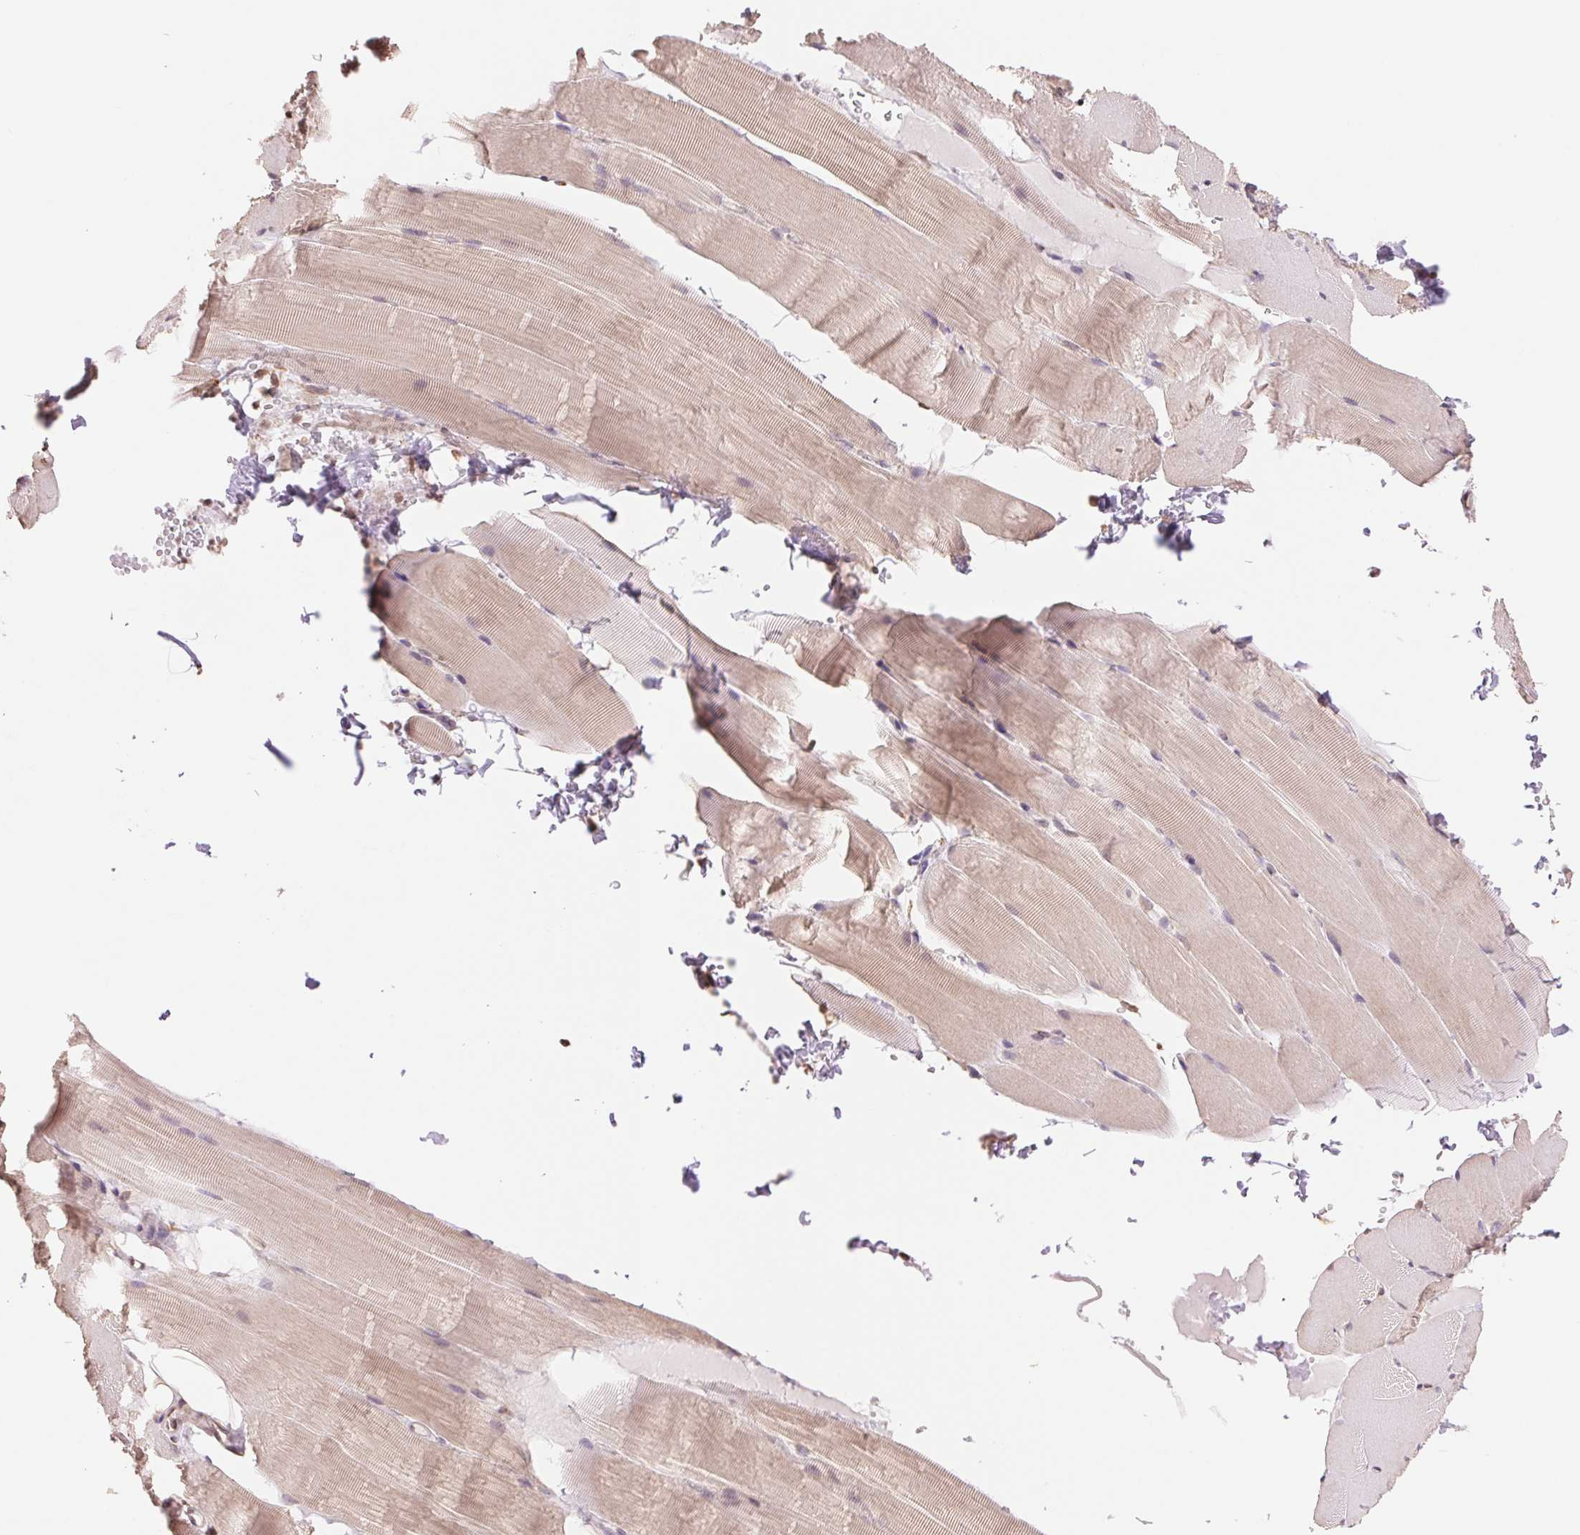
{"staining": {"intensity": "weak", "quantity": "25%-75%", "location": "cytoplasmic/membranous"}, "tissue": "skeletal muscle", "cell_type": "Myocytes", "image_type": "normal", "snomed": [{"axis": "morphology", "description": "Normal tissue, NOS"}, {"axis": "topography", "description": "Skeletal muscle"}], "caption": "Immunohistochemical staining of normal human skeletal muscle demonstrates low levels of weak cytoplasmic/membranous expression in about 25%-75% of myocytes.", "gene": "RPN1", "patient": {"sex": "female", "age": 37}}